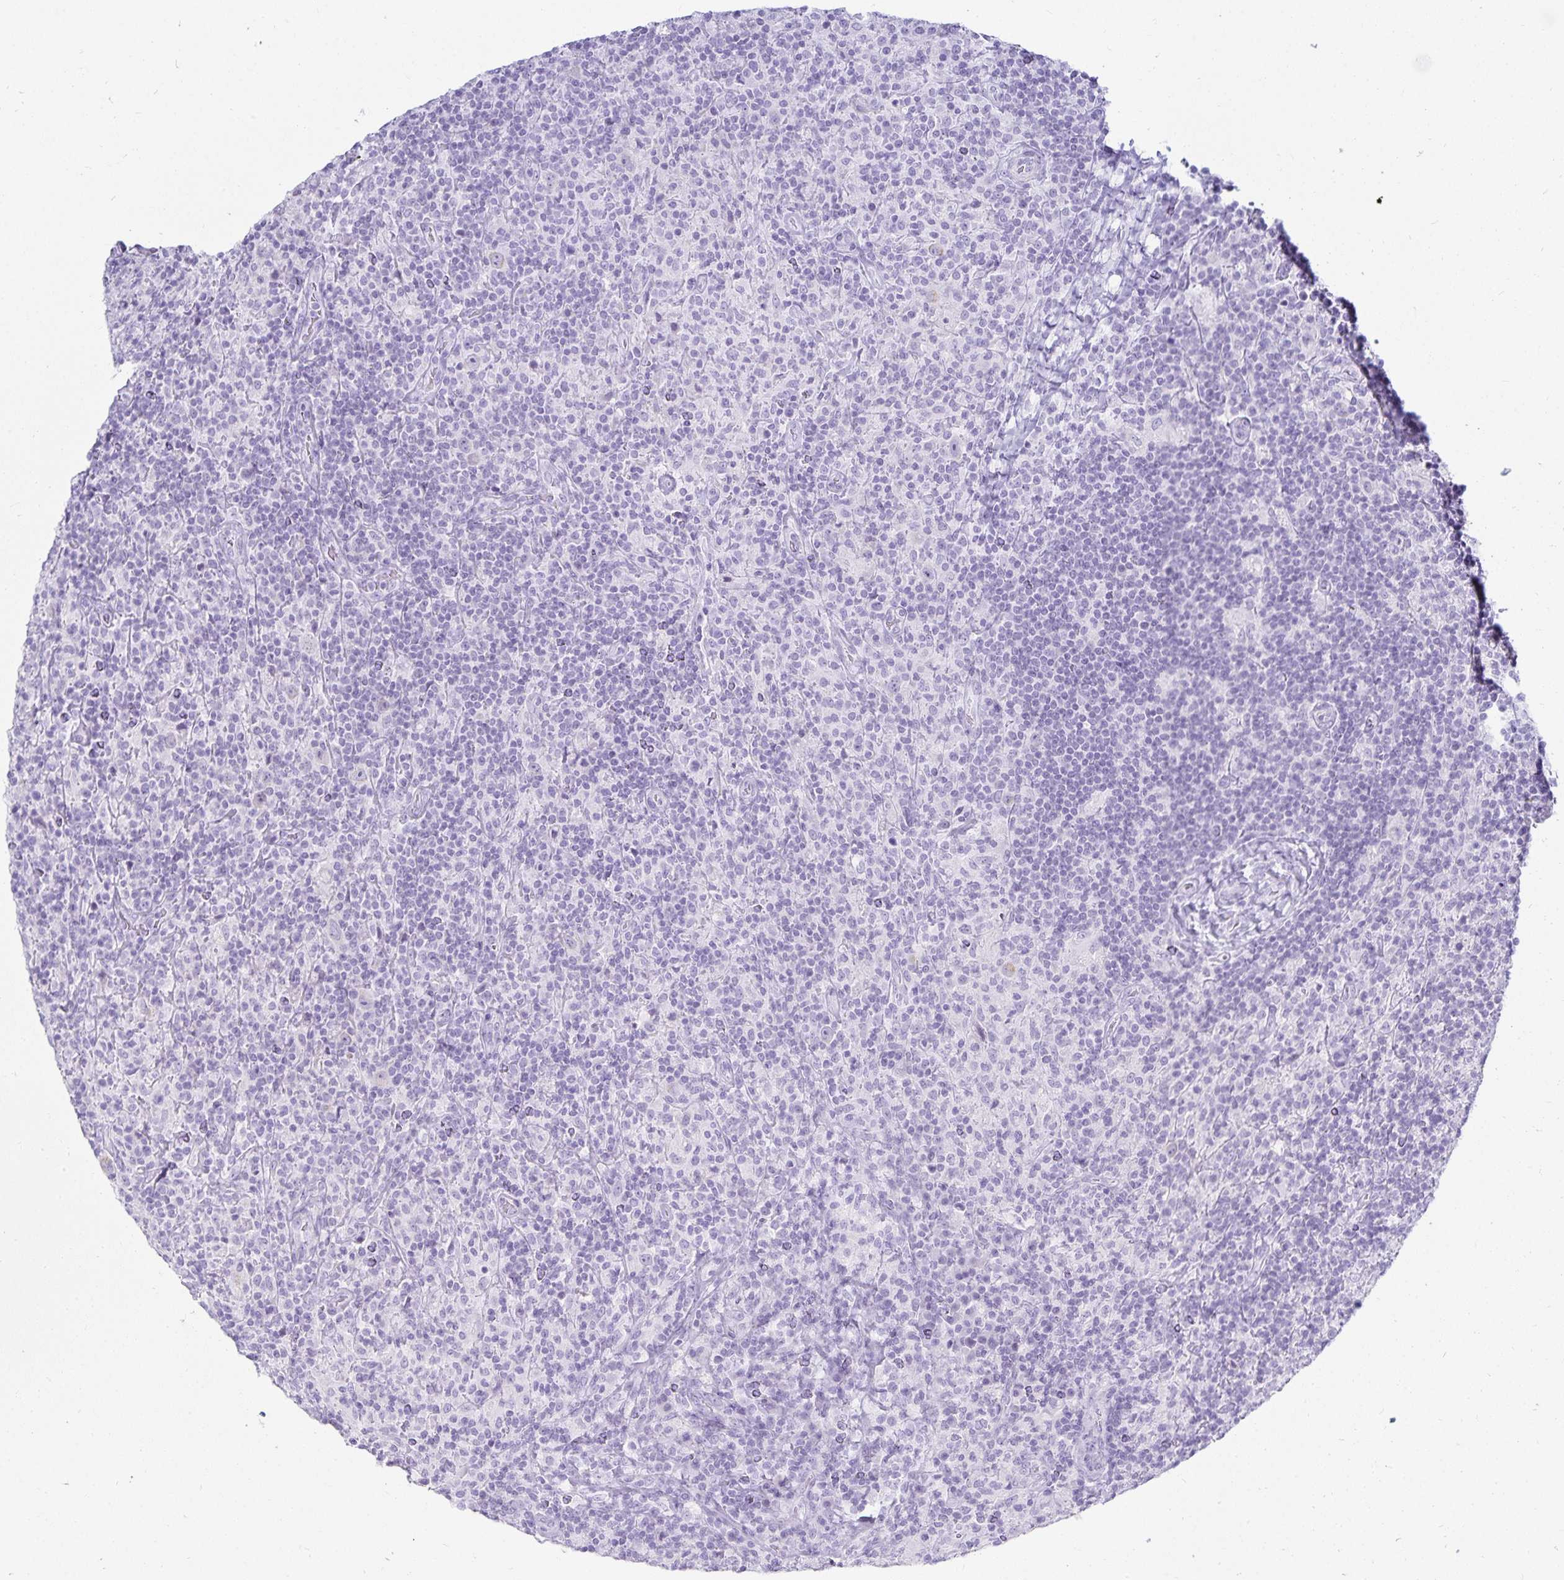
{"staining": {"intensity": "negative", "quantity": "none", "location": "none"}, "tissue": "lymphoma", "cell_type": "Tumor cells", "image_type": "cancer", "snomed": [{"axis": "morphology", "description": "Hodgkin's disease, NOS"}, {"axis": "topography", "description": "Lymph node"}], "caption": "High magnification brightfield microscopy of Hodgkin's disease stained with DAB (brown) and counterstained with hematoxylin (blue): tumor cells show no significant expression.", "gene": "GP2", "patient": {"sex": "male", "age": 70}}